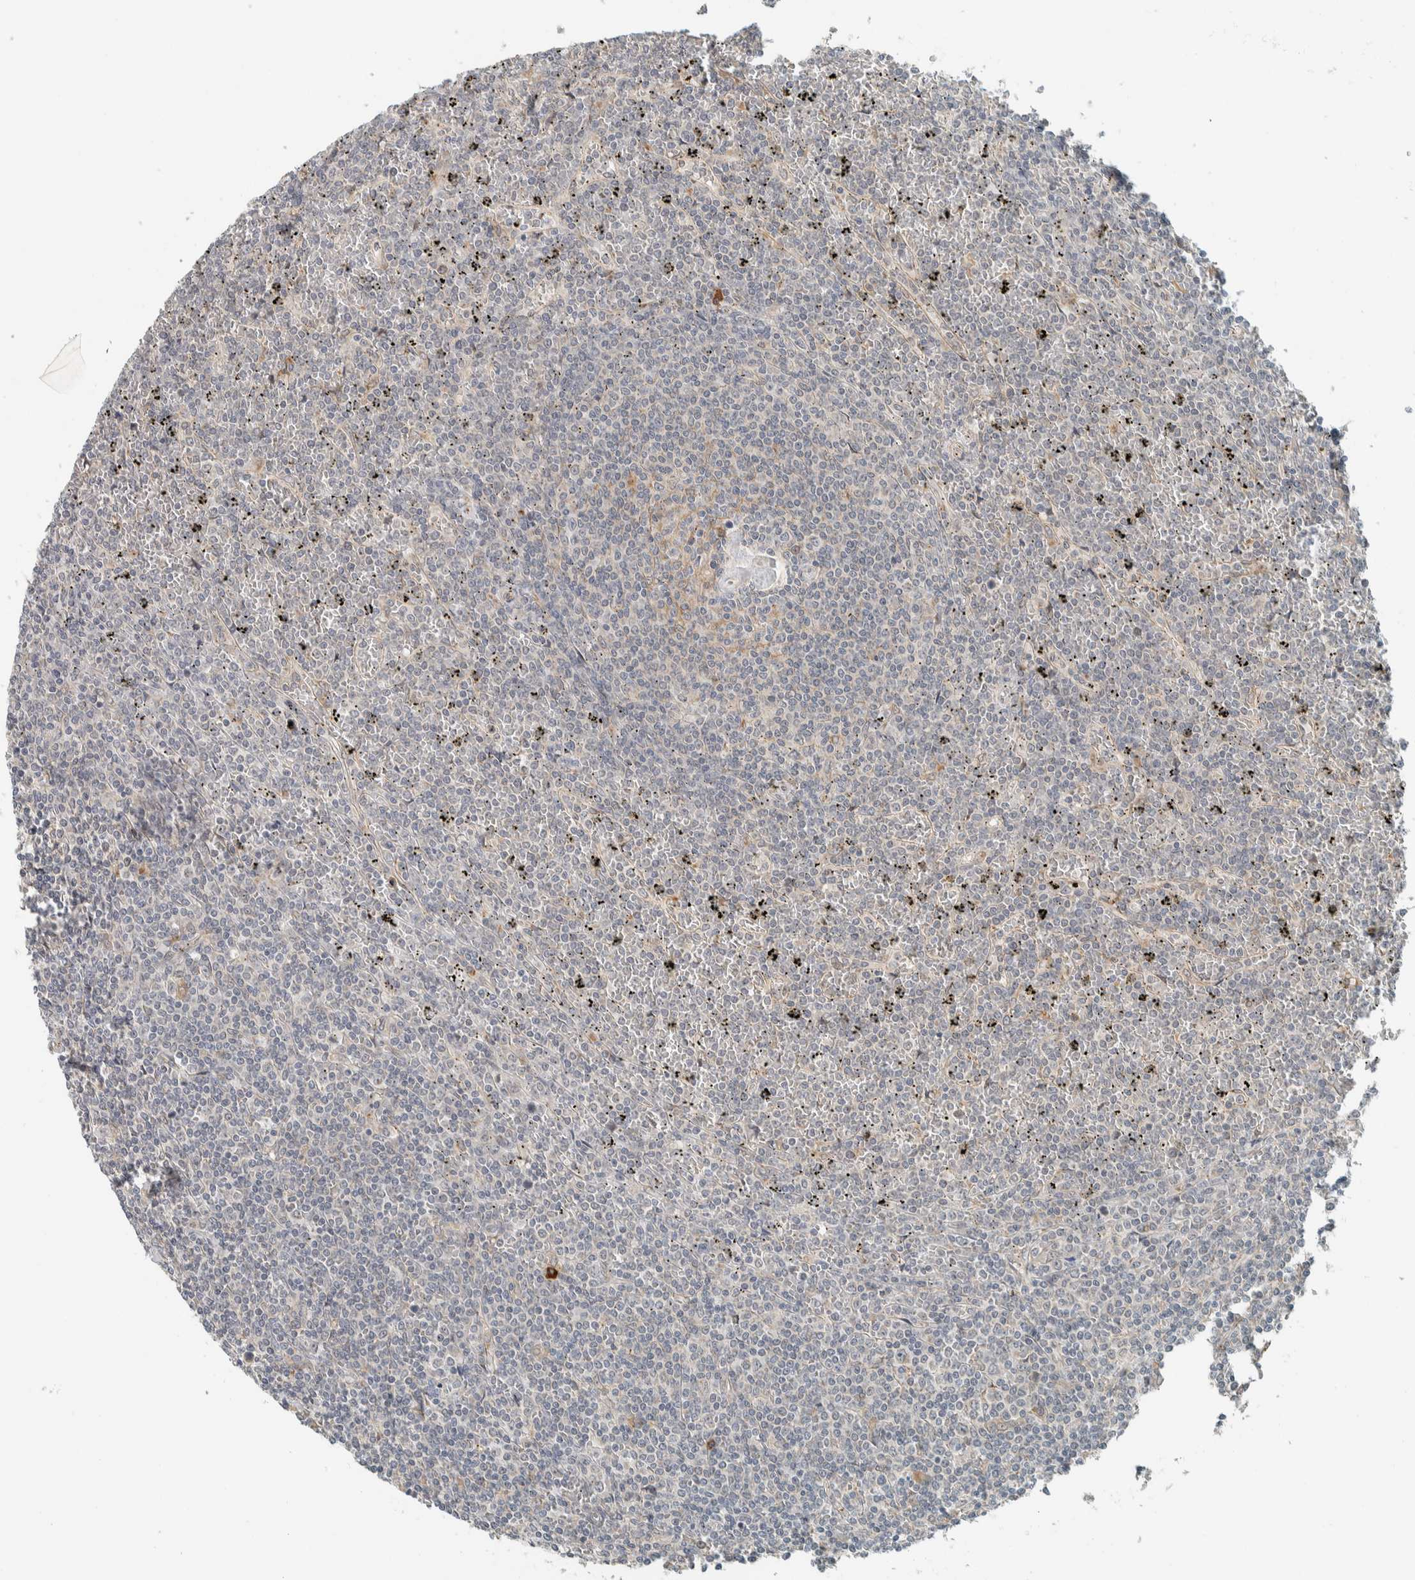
{"staining": {"intensity": "negative", "quantity": "none", "location": "none"}, "tissue": "lymphoma", "cell_type": "Tumor cells", "image_type": "cancer", "snomed": [{"axis": "morphology", "description": "Malignant lymphoma, non-Hodgkin's type, Low grade"}, {"axis": "topography", "description": "Spleen"}], "caption": "The photomicrograph displays no significant staining in tumor cells of lymphoma. The staining was performed using DAB to visualize the protein expression in brown, while the nuclei were stained in blue with hematoxylin (Magnification: 20x).", "gene": "CTBP2", "patient": {"sex": "female", "age": 19}}